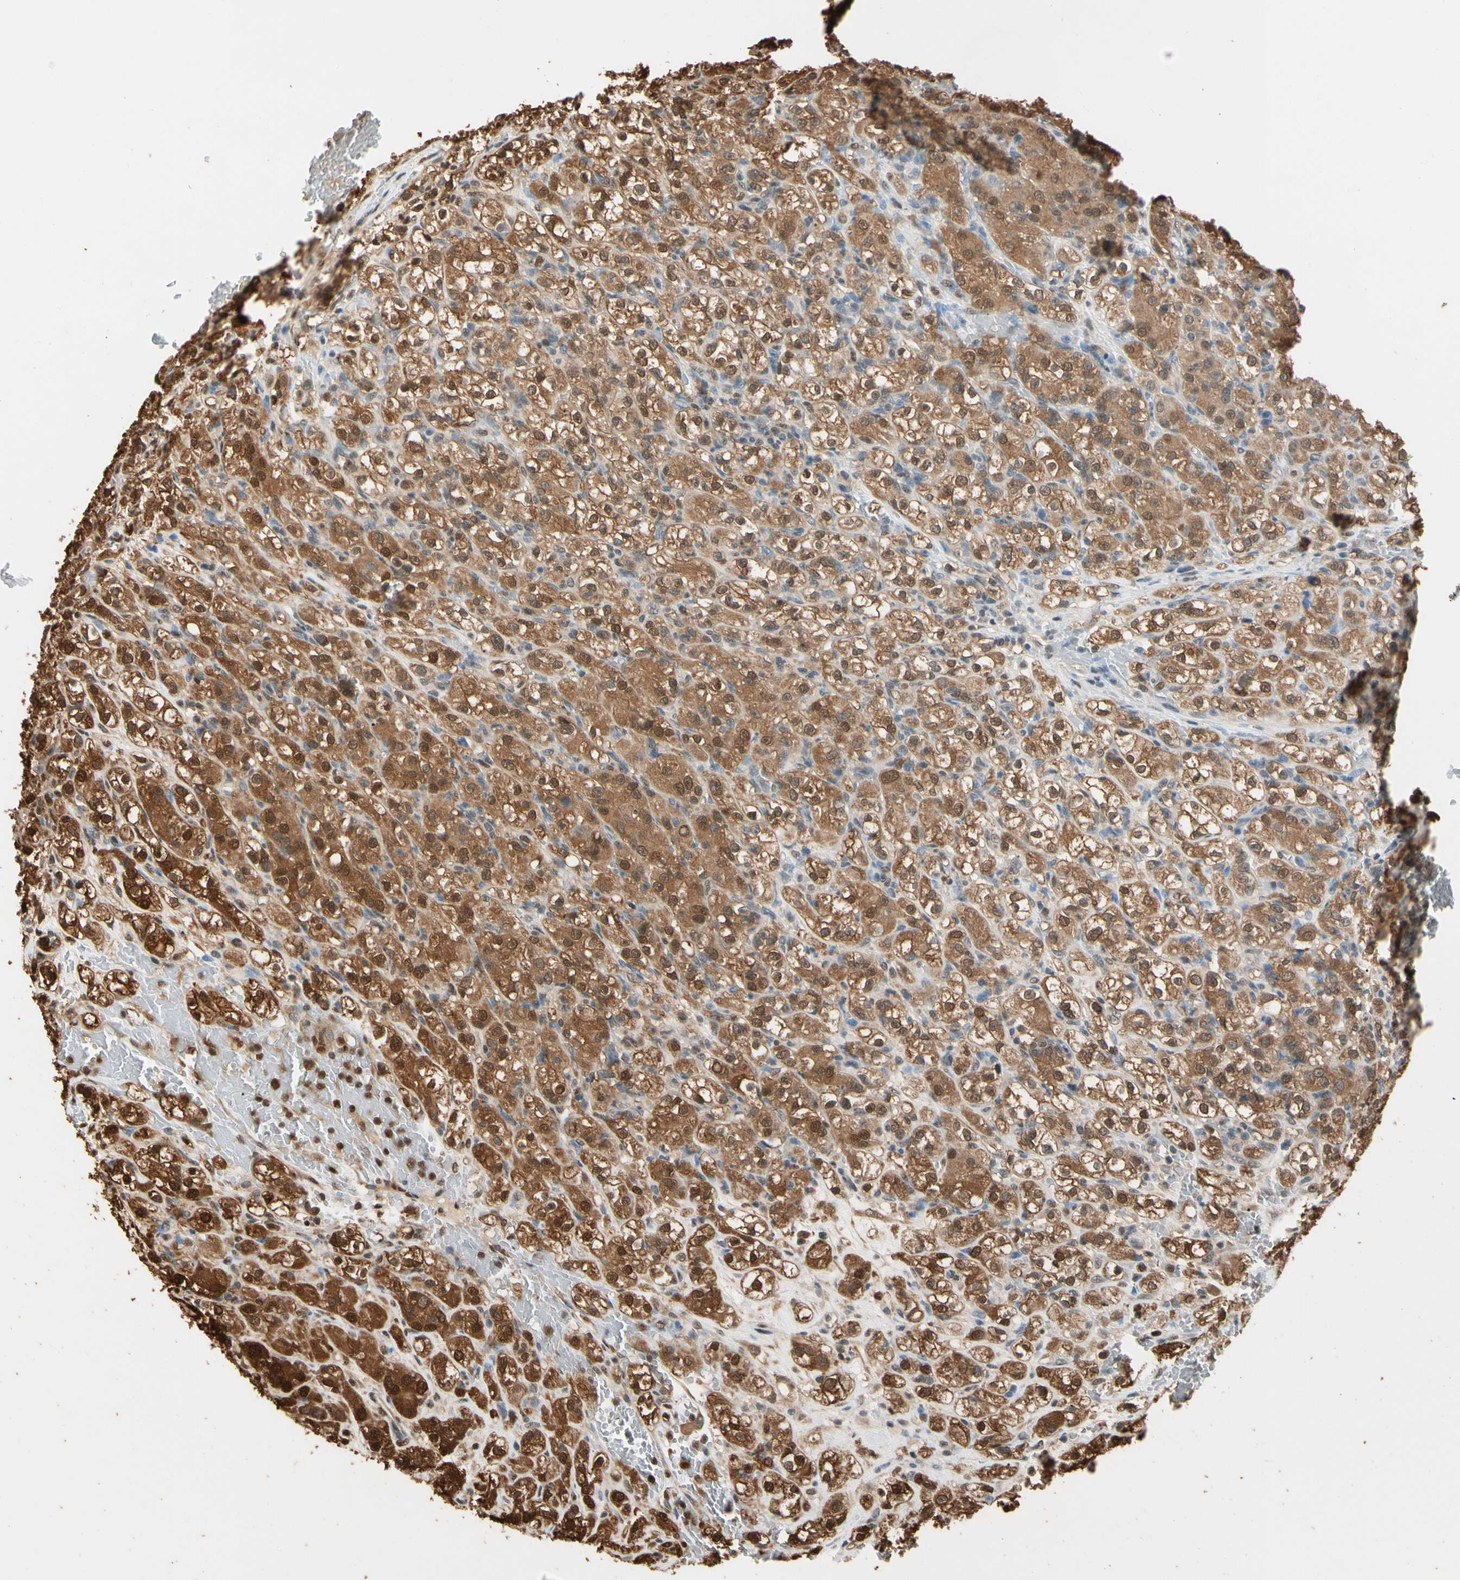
{"staining": {"intensity": "moderate", "quantity": ">75%", "location": "cytoplasmic/membranous,nuclear"}, "tissue": "renal cancer", "cell_type": "Tumor cells", "image_type": "cancer", "snomed": [{"axis": "morphology", "description": "Normal tissue, NOS"}, {"axis": "morphology", "description": "Adenocarcinoma, NOS"}, {"axis": "topography", "description": "Kidney"}], "caption": "Immunohistochemistry histopathology image of renal adenocarcinoma stained for a protein (brown), which shows medium levels of moderate cytoplasmic/membranous and nuclear positivity in approximately >75% of tumor cells.", "gene": "PNCK", "patient": {"sex": "male", "age": 61}}